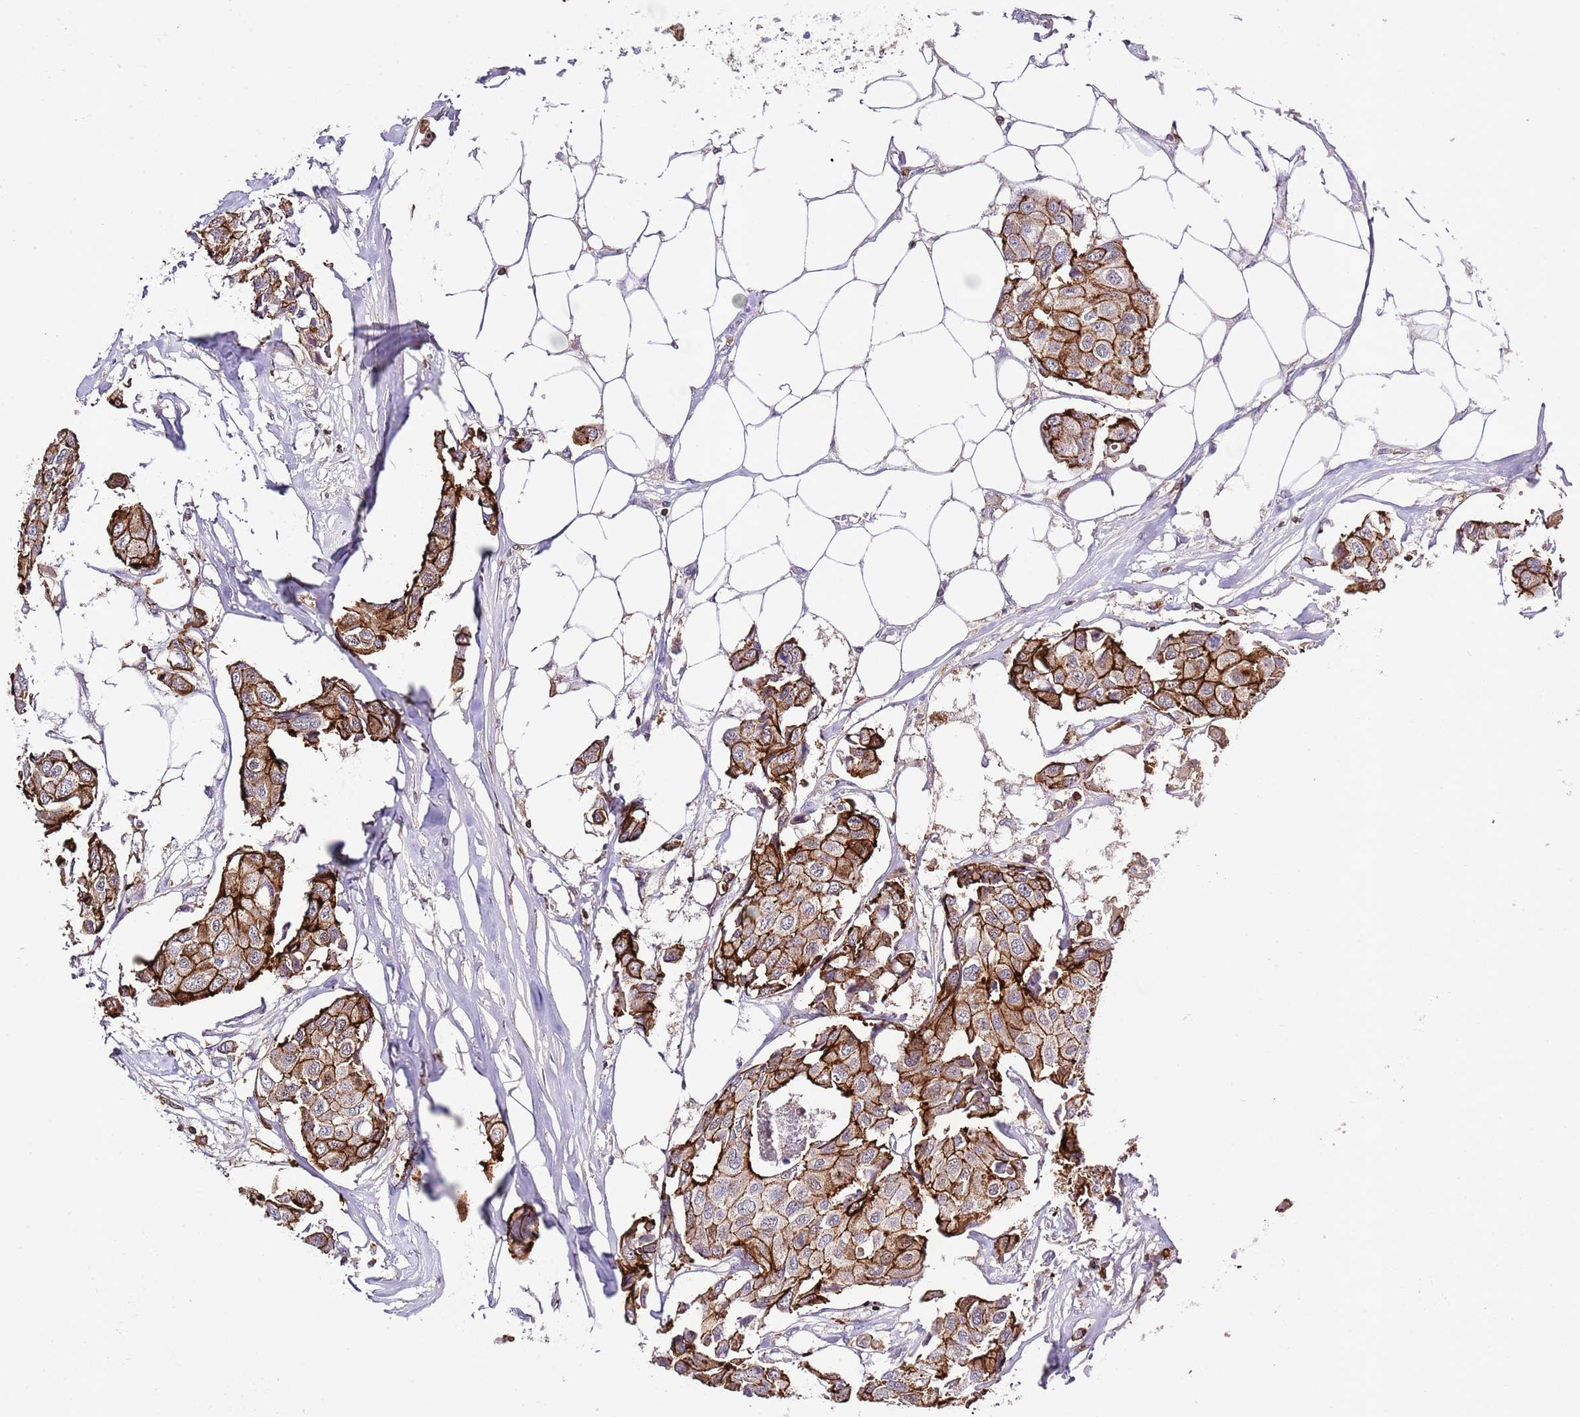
{"staining": {"intensity": "strong", "quantity": ">75%", "location": "cytoplasmic/membranous"}, "tissue": "breast cancer", "cell_type": "Tumor cells", "image_type": "cancer", "snomed": [{"axis": "morphology", "description": "Duct carcinoma"}, {"axis": "topography", "description": "Breast"}, {"axis": "topography", "description": "Lymph node"}], "caption": "Immunohistochemical staining of human breast cancer displays high levels of strong cytoplasmic/membranous expression in about >75% of tumor cells.", "gene": "EFHD1", "patient": {"sex": "female", "age": 80}}